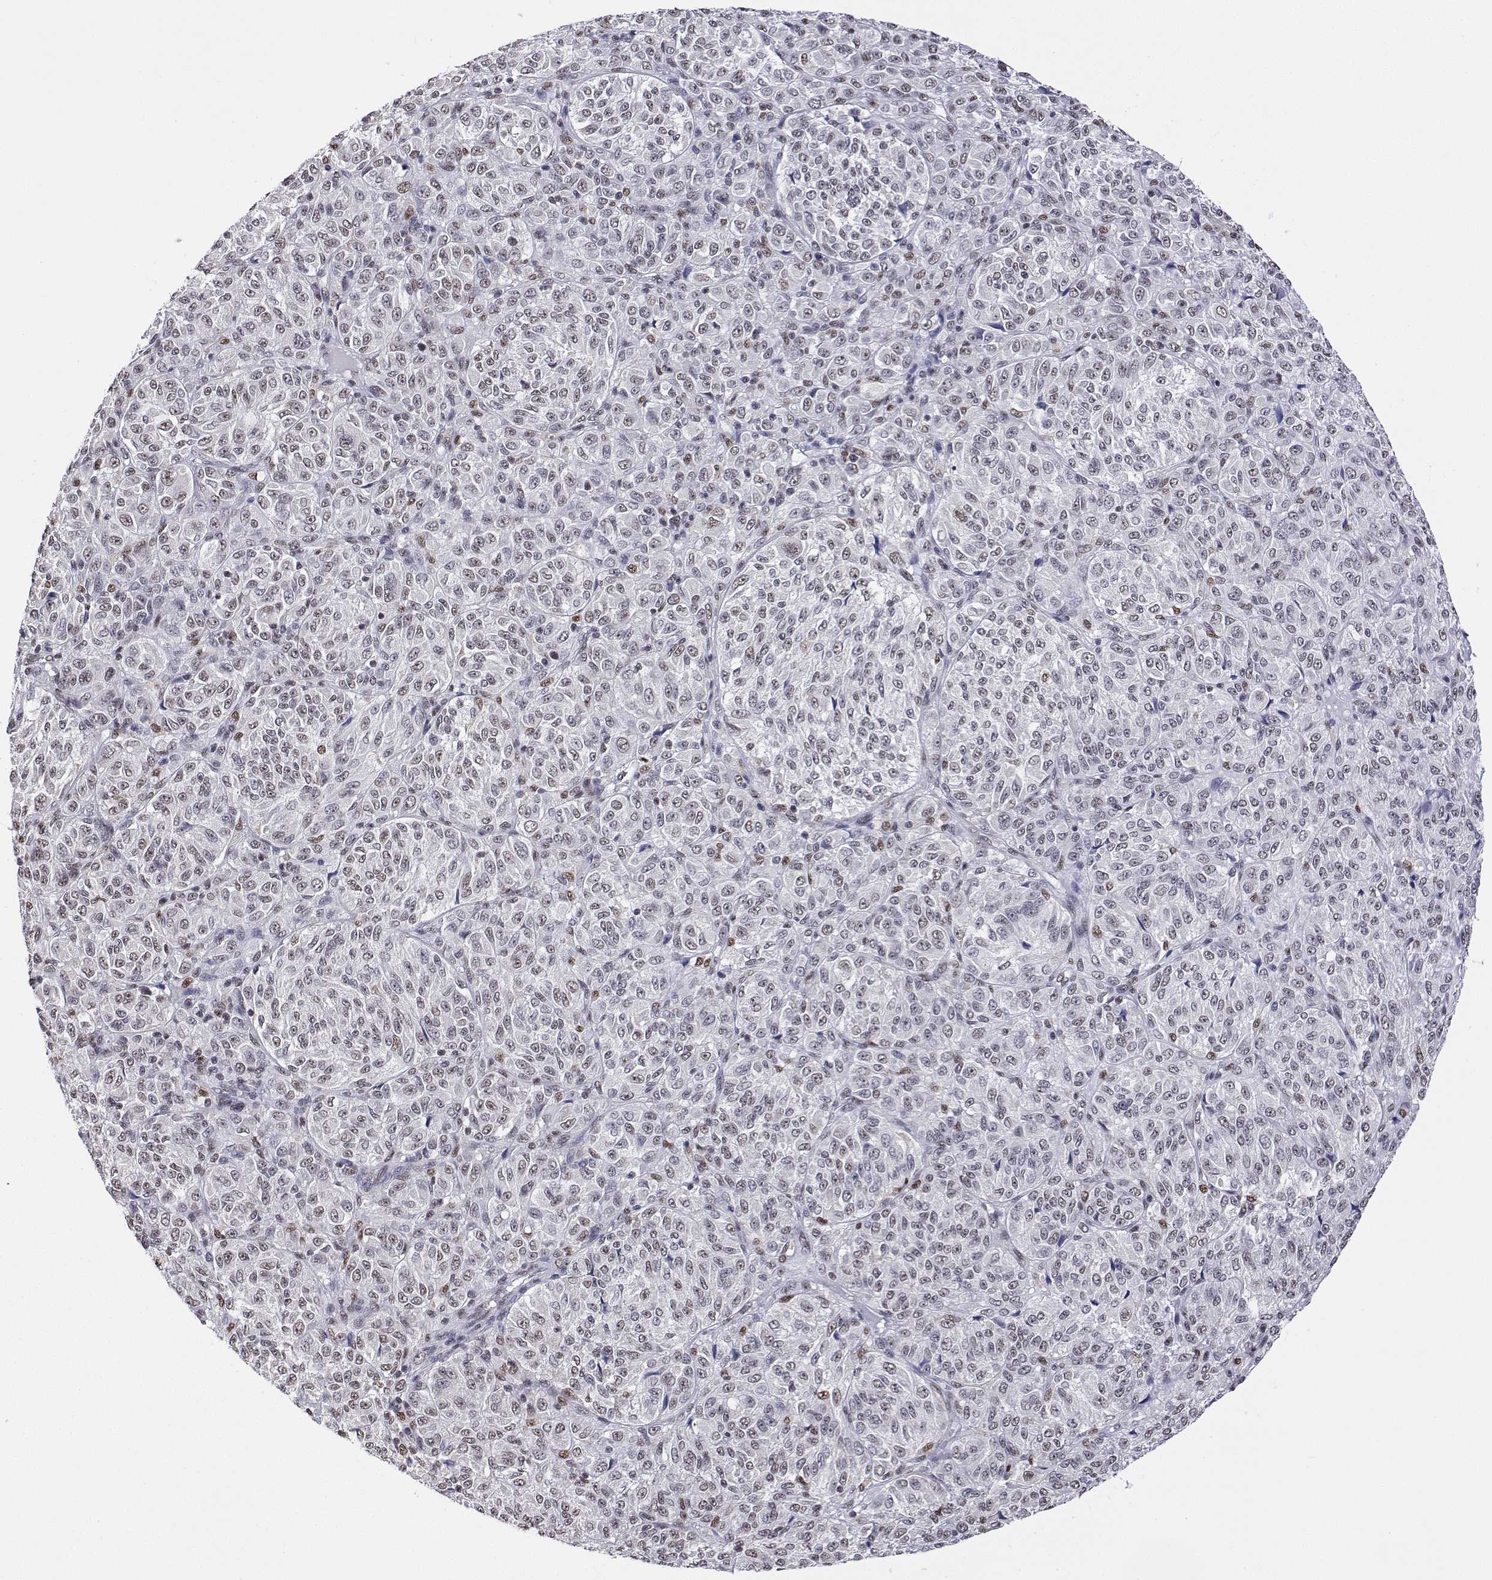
{"staining": {"intensity": "weak", "quantity": "25%-75%", "location": "nuclear"}, "tissue": "melanoma", "cell_type": "Tumor cells", "image_type": "cancer", "snomed": [{"axis": "morphology", "description": "Malignant melanoma, Metastatic site"}, {"axis": "topography", "description": "Brain"}], "caption": "Malignant melanoma (metastatic site) stained with a brown dye demonstrates weak nuclear positive positivity in about 25%-75% of tumor cells.", "gene": "ADAR", "patient": {"sex": "female", "age": 56}}